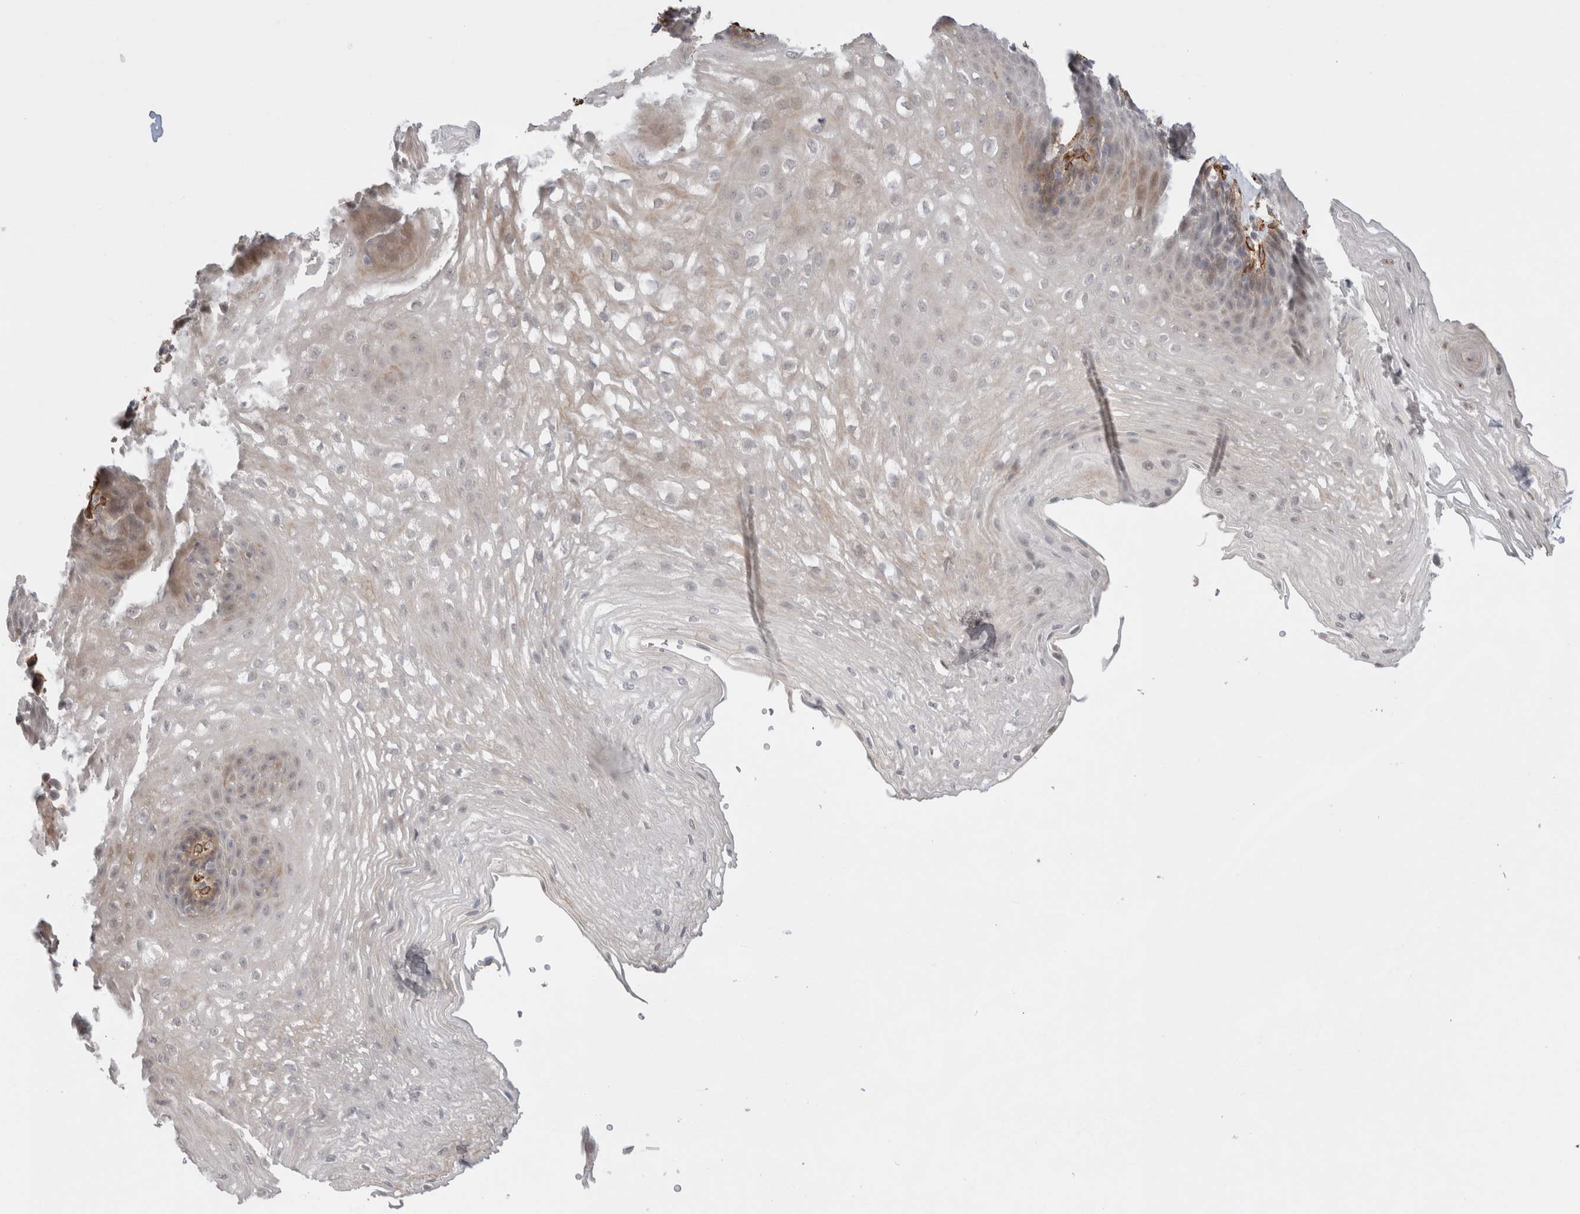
{"staining": {"intensity": "moderate", "quantity": "<25%", "location": "cytoplasmic/membranous"}, "tissue": "esophagus", "cell_type": "Squamous epithelial cells", "image_type": "normal", "snomed": [{"axis": "morphology", "description": "Normal tissue, NOS"}, {"axis": "topography", "description": "Esophagus"}], "caption": "Immunohistochemical staining of normal human esophagus demonstrates low levels of moderate cytoplasmic/membranous staining in approximately <25% of squamous epithelial cells.", "gene": "CAAP1", "patient": {"sex": "female", "age": 66}}